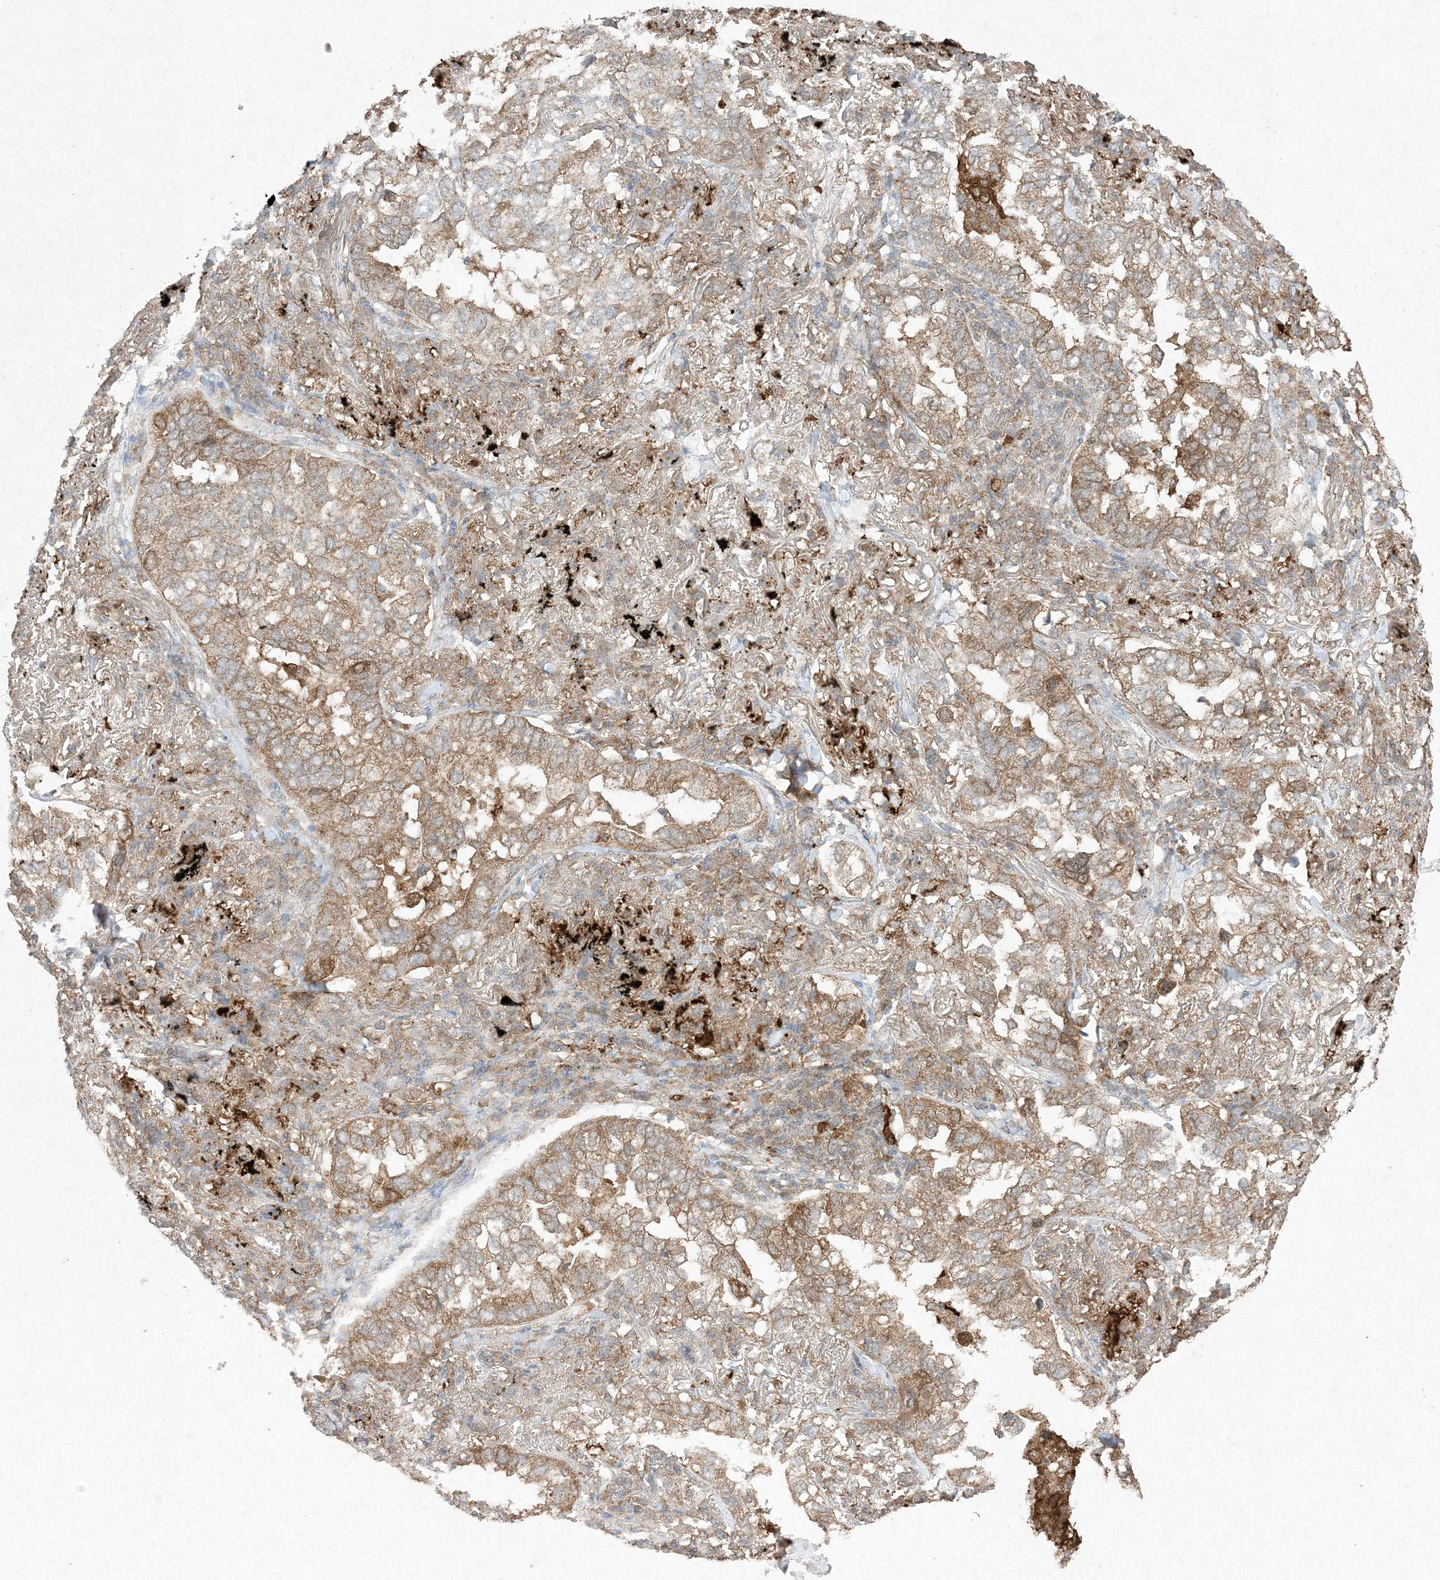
{"staining": {"intensity": "moderate", "quantity": ">75%", "location": "cytoplasmic/membranous"}, "tissue": "lung cancer", "cell_type": "Tumor cells", "image_type": "cancer", "snomed": [{"axis": "morphology", "description": "Adenocarcinoma, NOS"}, {"axis": "topography", "description": "Lung"}], "caption": "Adenocarcinoma (lung) tissue shows moderate cytoplasmic/membranous positivity in about >75% of tumor cells", "gene": "UBE2C", "patient": {"sex": "male", "age": 65}}